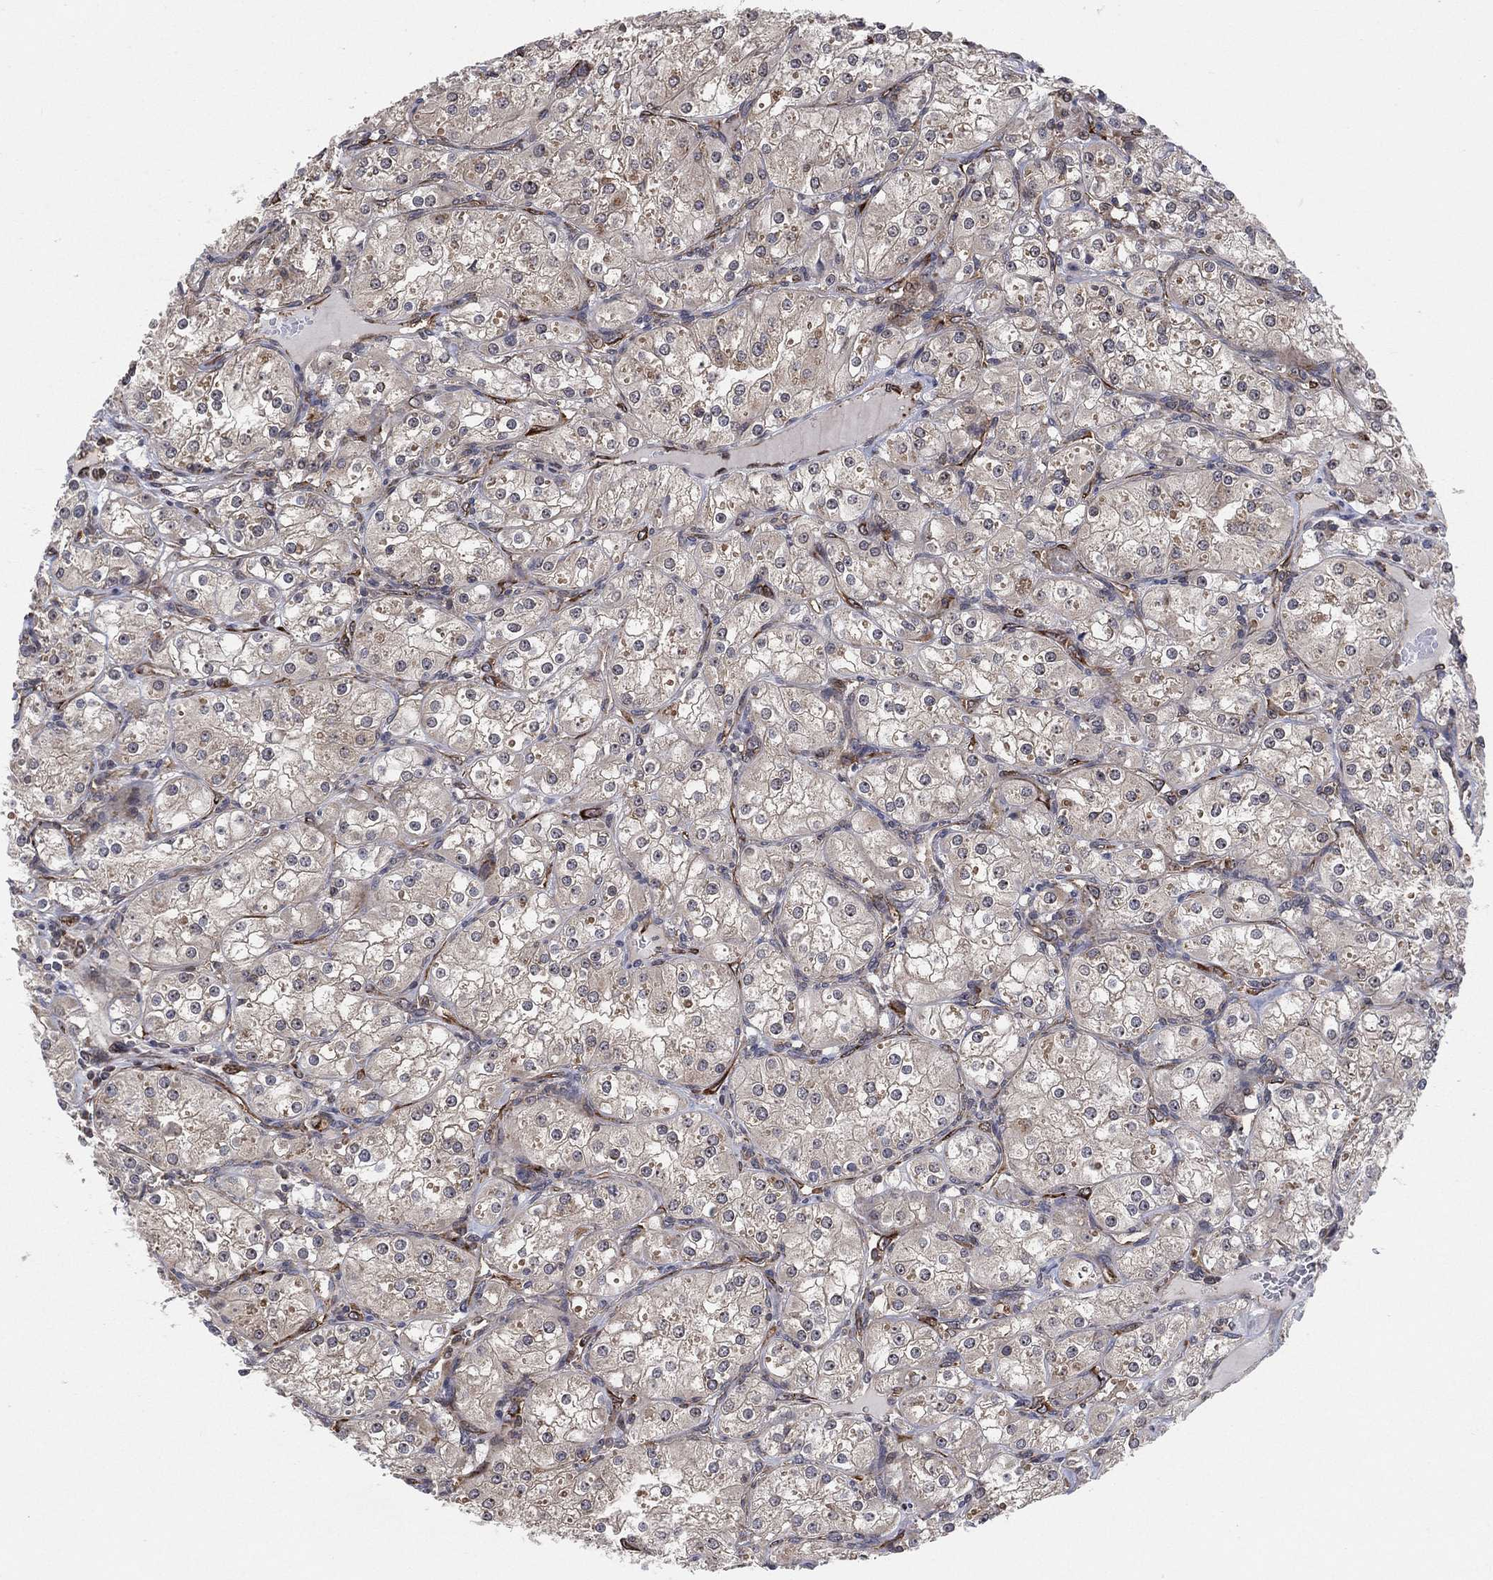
{"staining": {"intensity": "negative", "quantity": "none", "location": "none"}, "tissue": "renal cancer", "cell_type": "Tumor cells", "image_type": "cancer", "snomed": [{"axis": "morphology", "description": "Adenocarcinoma, NOS"}, {"axis": "topography", "description": "Kidney"}], "caption": "The image exhibits no staining of tumor cells in renal cancer.", "gene": "TMCO1", "patient": {"sex": "male", "age": 77}}